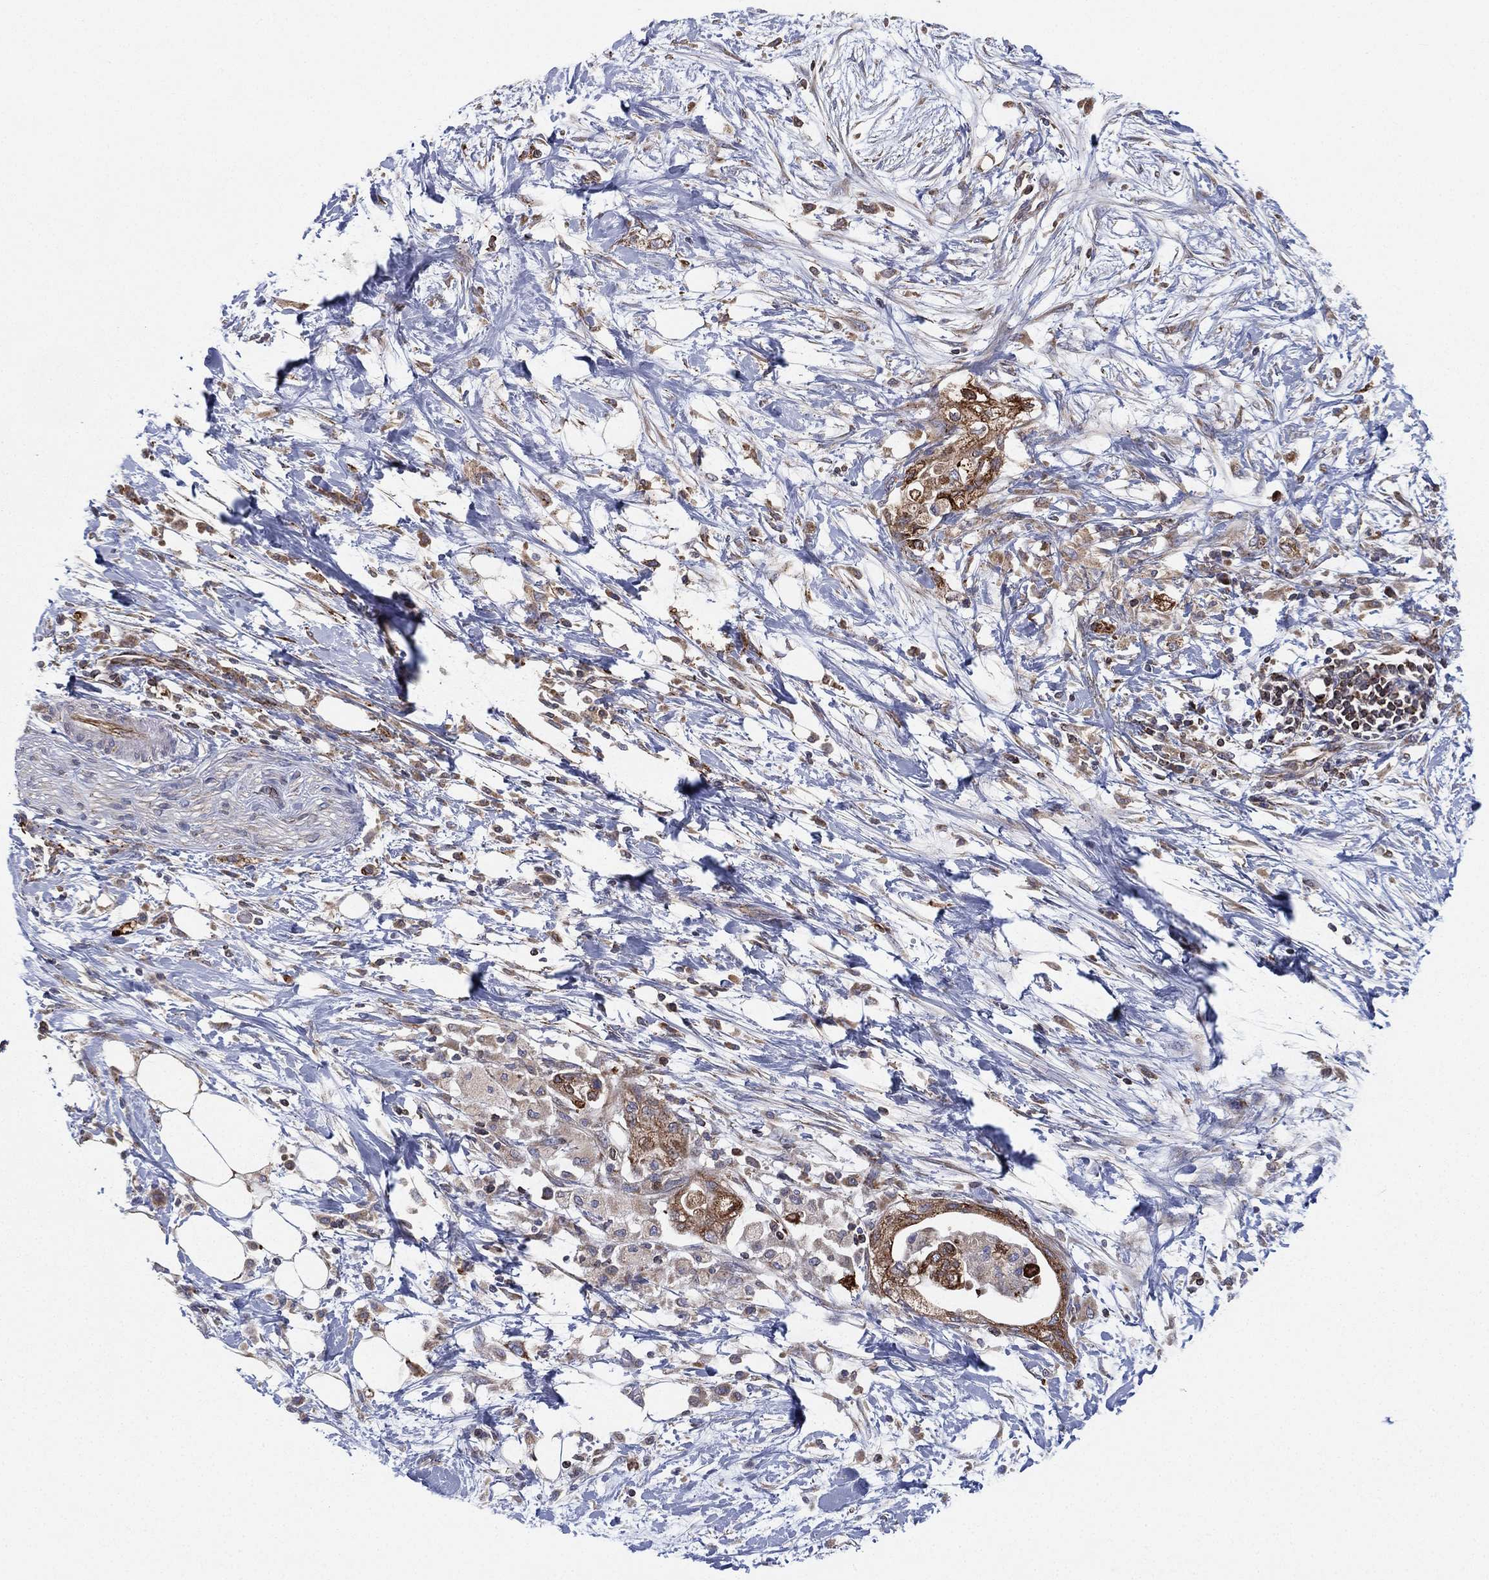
{"staining": {"intensity": "moderate", "quantity": "<25%", "location": "cytoplasmic/membranous"}, "tissue": "pancreatic cancer", "cell_type": "Tumor cells", "image_type": "cancer", "snomed": [{"axis": "morphology", "description": "Normal tissue, NOS"}, {"axis": "morphology", "description": "Adenocarcinoma, NOS"}, {"axis": "topography", "description": "Pancreas"}, {"axis": "topography", "description": "Duodenum"}], "caption": "Pancreatic adenocarcinoma tissue shows moderate cytoplasmic/membranous positivity in approximately <25% of tumor cells", "gene": "CYB5B", "patient": {"sex": "female", "age": 60}}